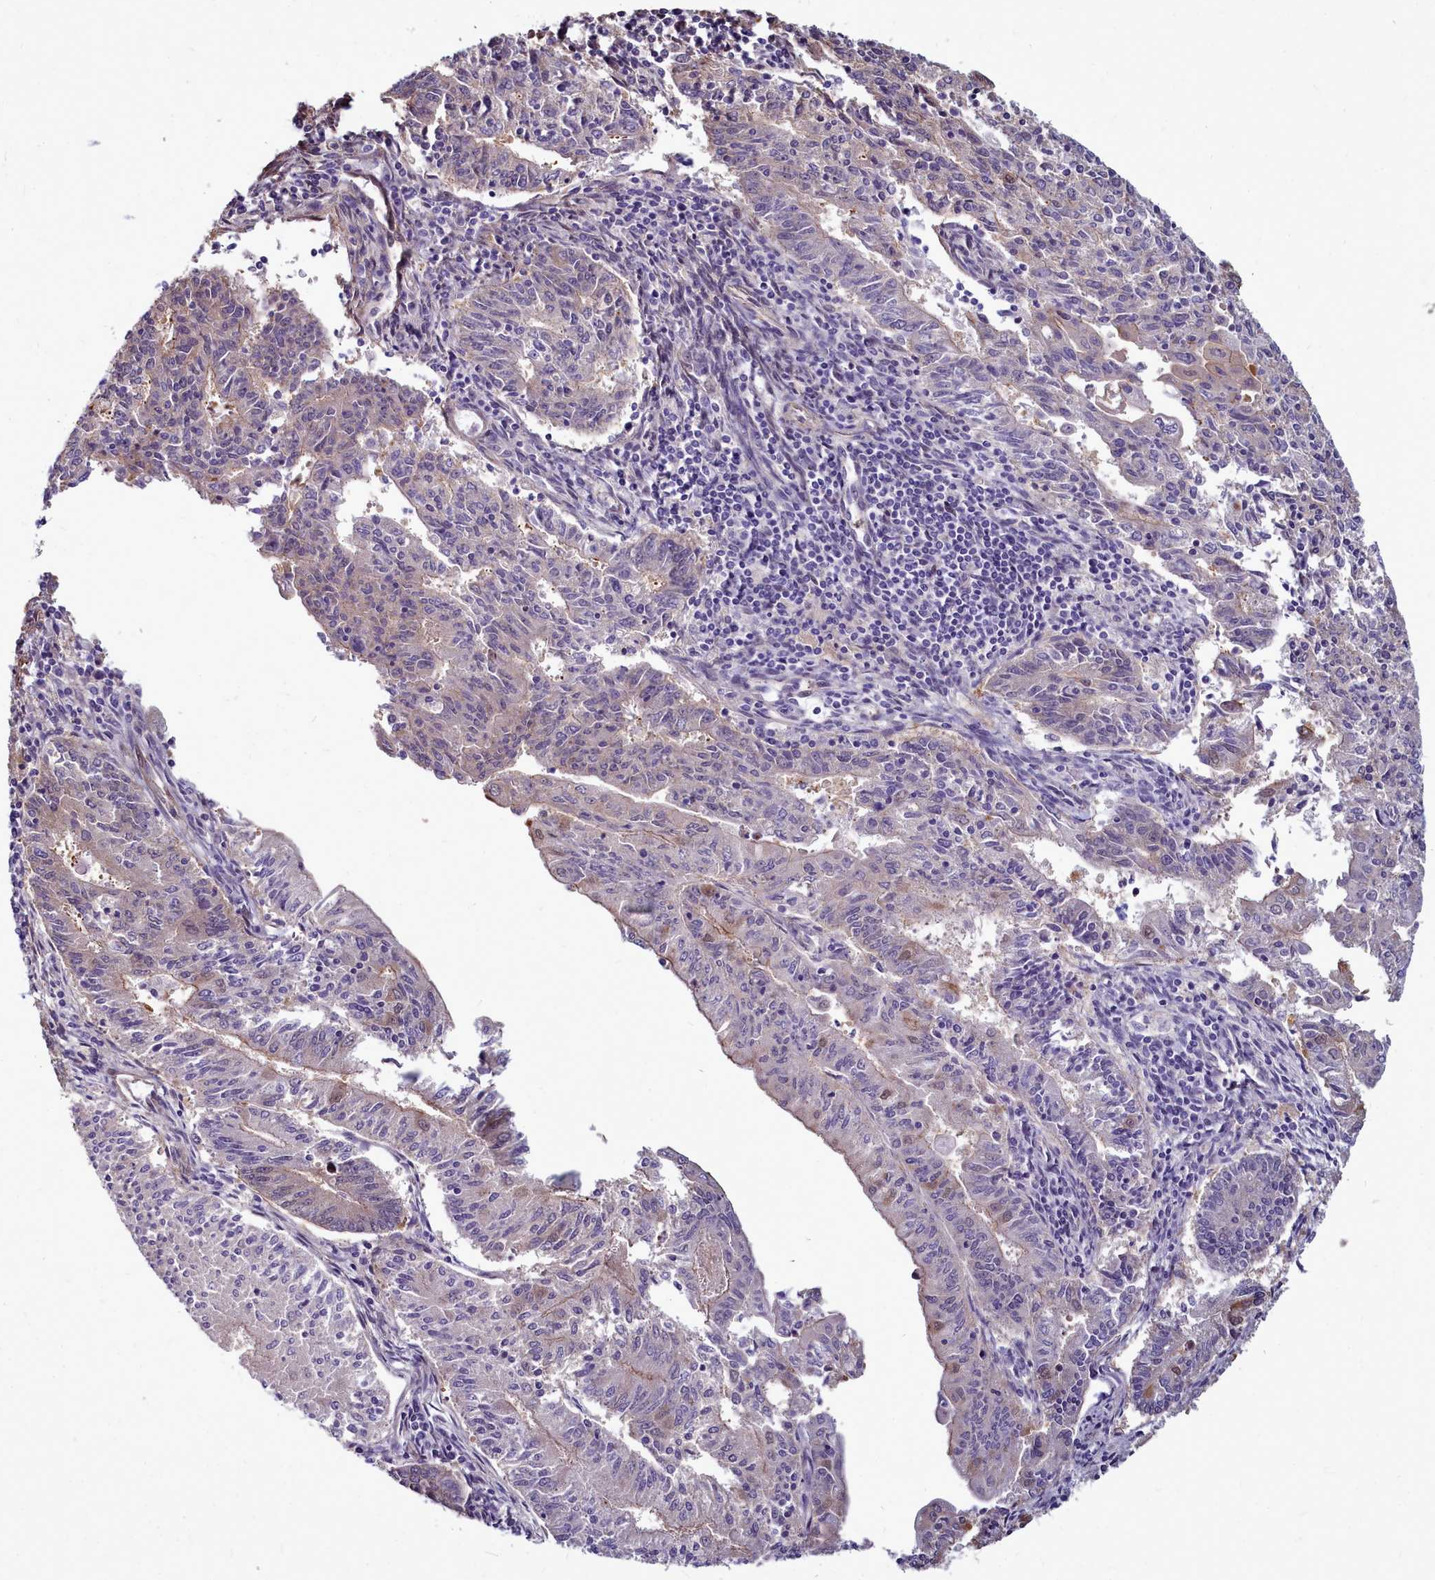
{"staining": {"intensity": "weak", "quantity": "<25%", "location": "cytoplasmic/membranous"}, "tissue": "endometrial cancer", "cell_type": "Tumor cells", "image_type": "cancer", "snomed": [{"axis": "morphology", "description": "Adenocarcinoma, NOS"}, {"axis": "topography", "description": "Endometrium"}], "caption": "A photomicrograph of endometrial adenocarcinoma stained for a protein exhibits no brown staining in tumor cells.", "gene": "TTC5", "patient": {"sex": "female", "age": 59}}